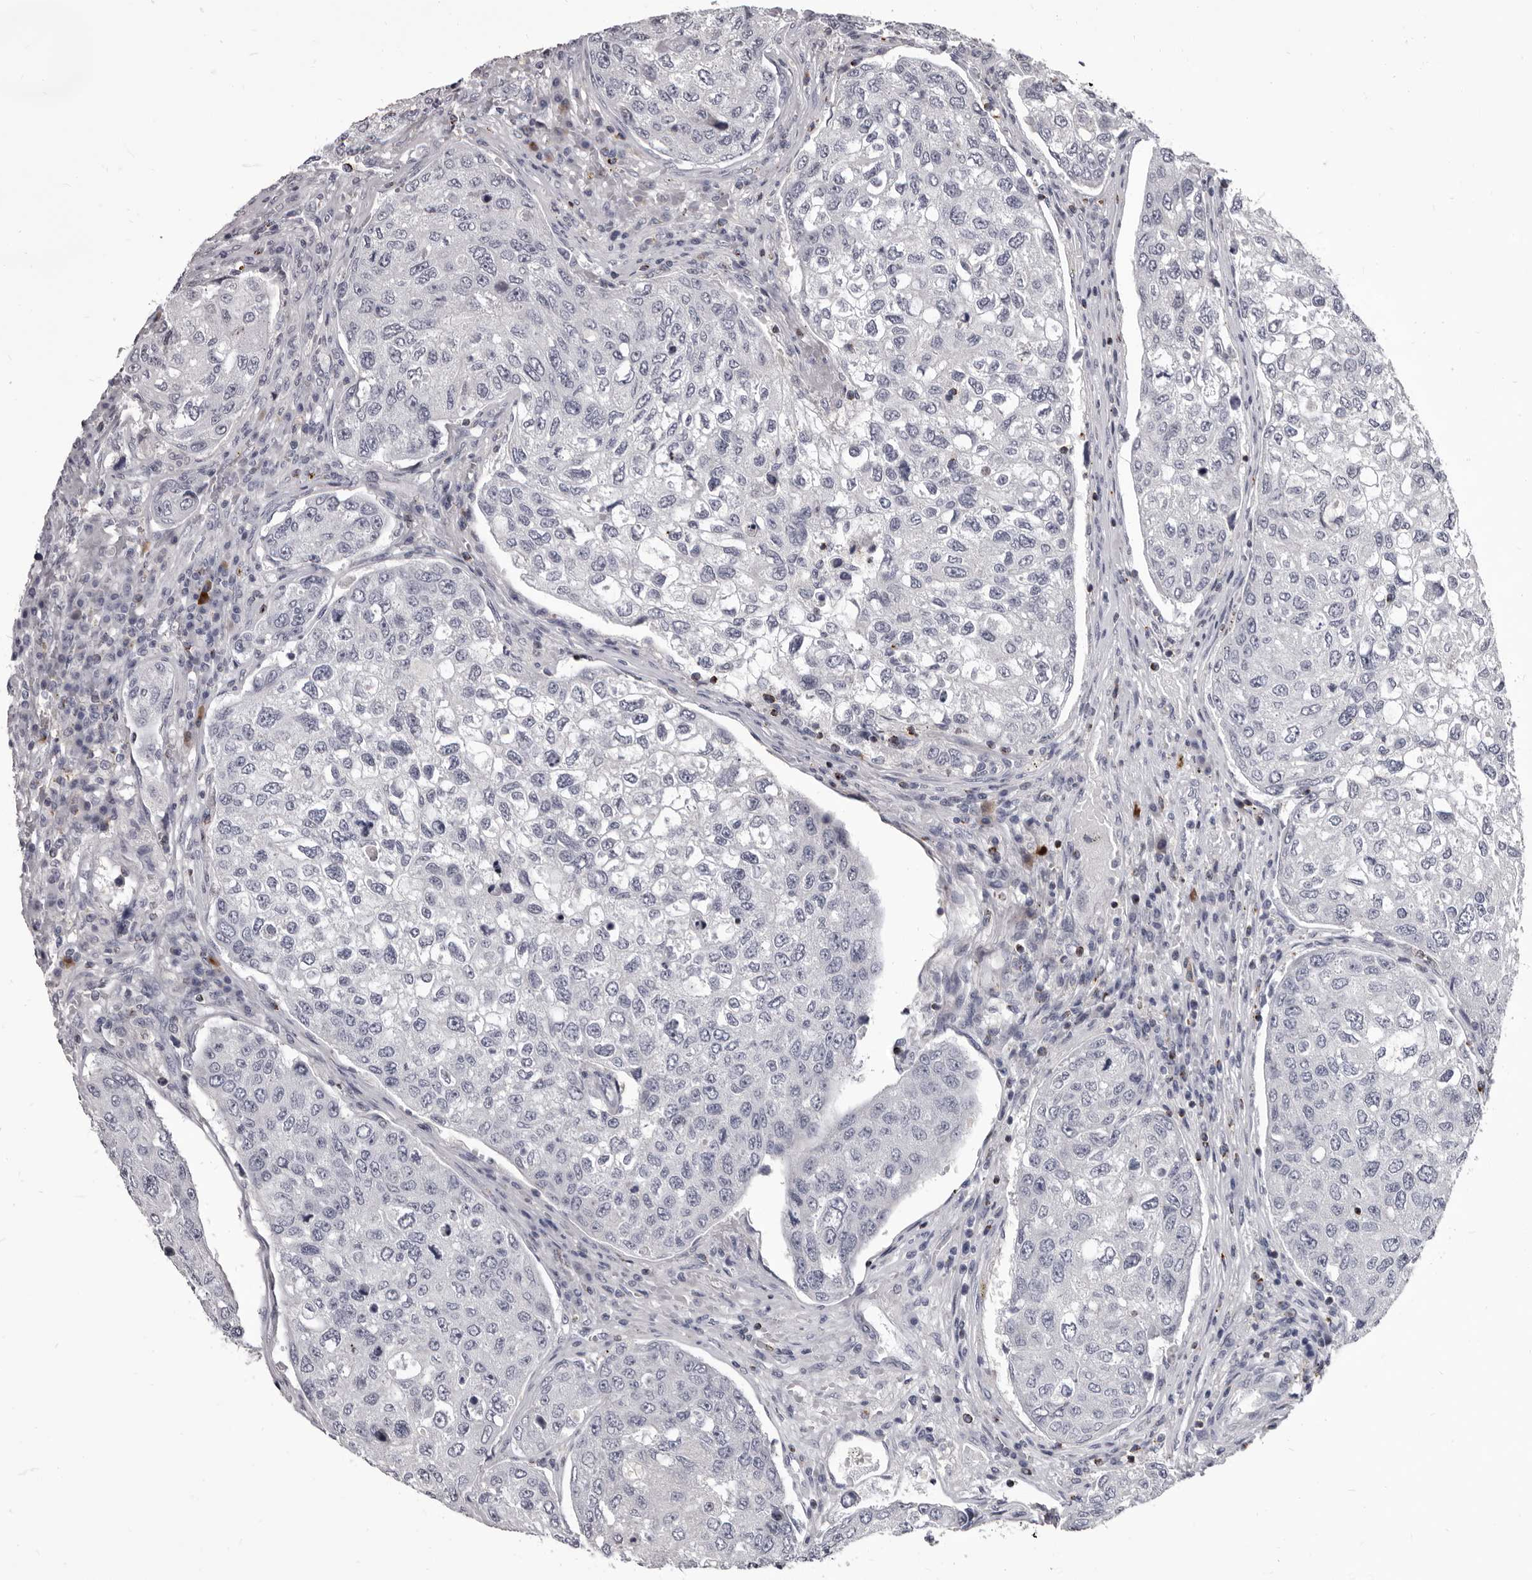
{"staining": {"intensity": "negative", "quantity": "none", "location": "none"}, "tissue": "urothelial cancer", "cell_type": "Tumor cells", "image_type": "cancer", "snomed": [{"axis": "morphology", "description": "Urothelial carcinoma, High grade"}, {"axis": "topography", "description": "Lymph node"}, {"axis": "topography", "description": "Urinary bladder"}], "caption": "This micrograph is of high-grade urothelial carcinoma stained with IHC to label a protein in brown with the nuclei are counter-stained blue. There is no positivity in tumor cells. The staining is performed using DAB brown chromogen with nuclei counter-stained in using hematoxylin.", "gene": "GZMH", "patient": {"sex": "male", "age": 51}}